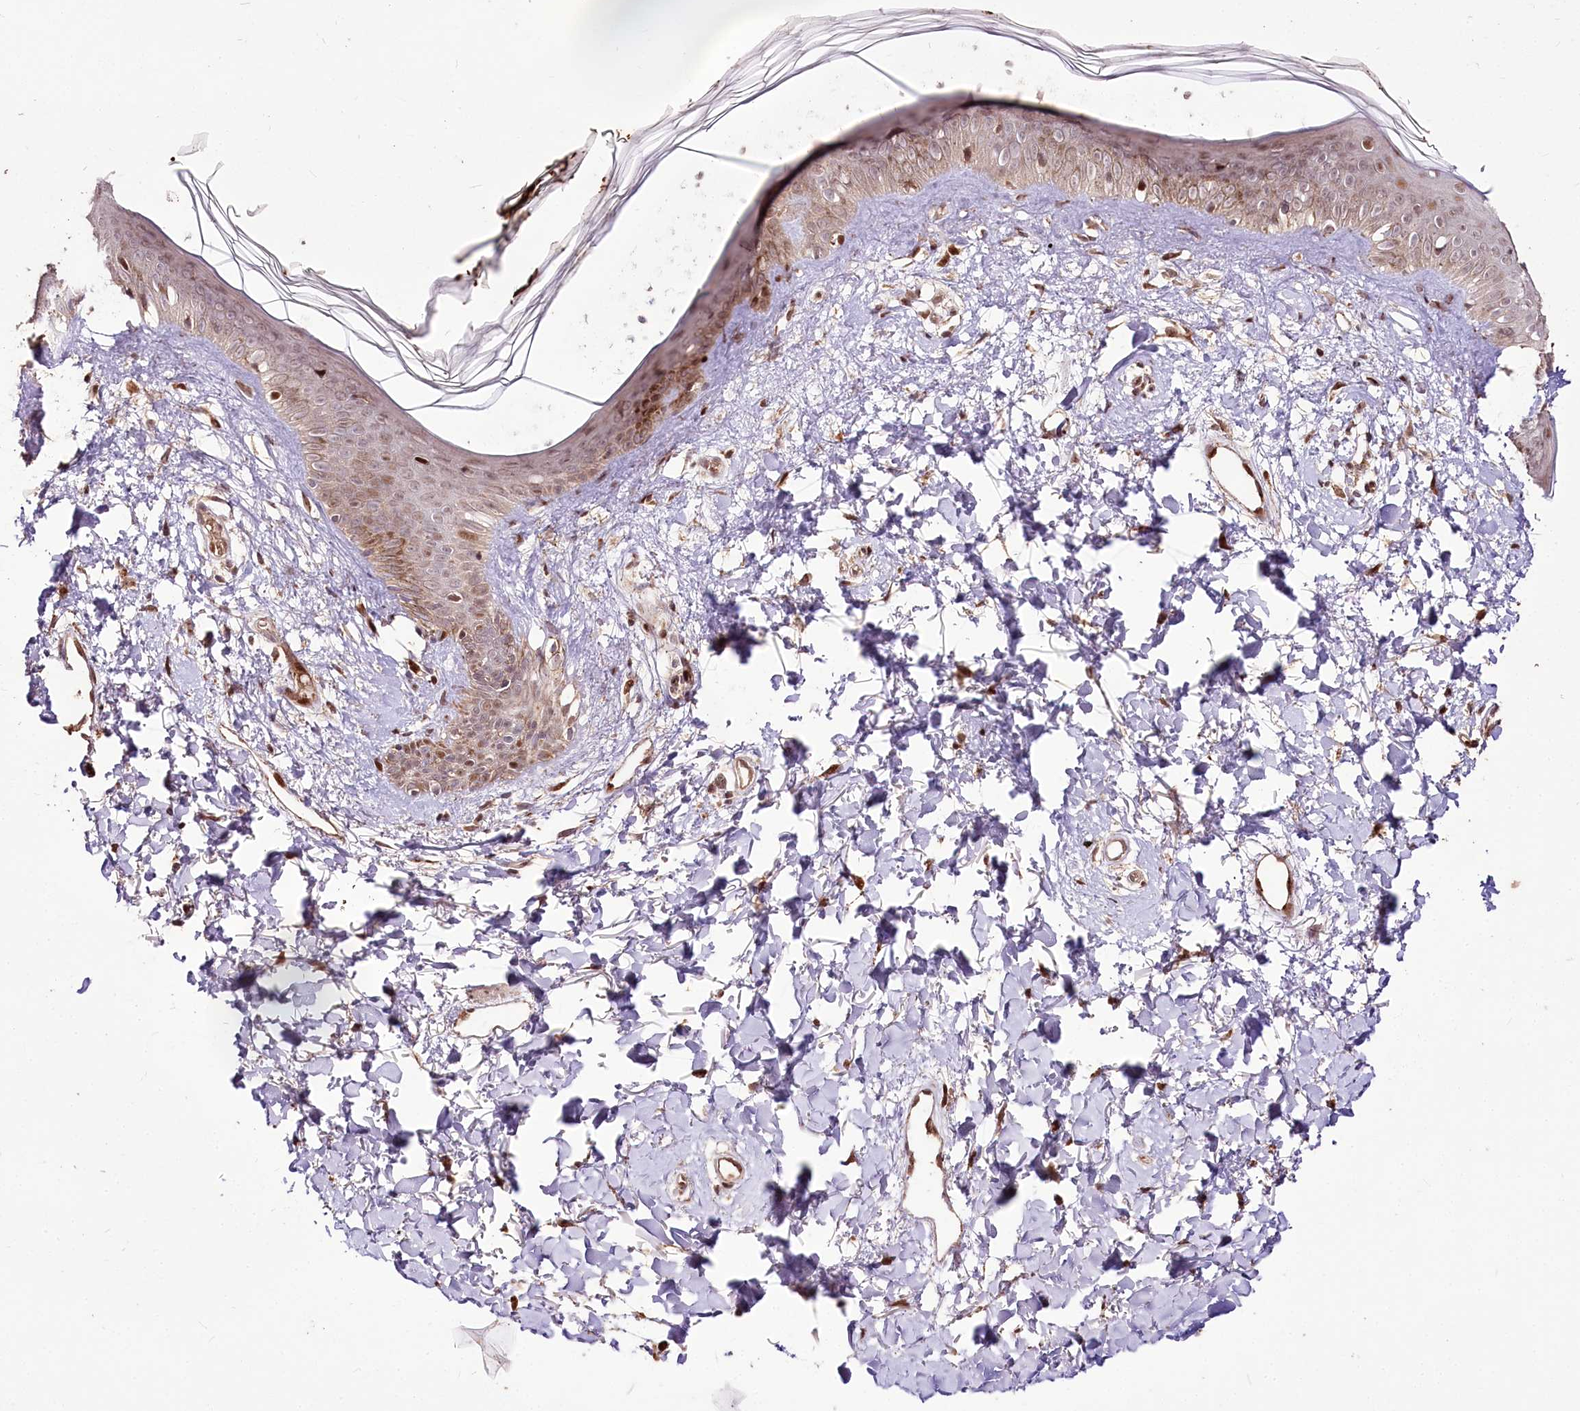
{"staining": {"intensity": "moderate", "quantity": ">75%", "location": "cytoplasmic/membranous,nuclear"}, "tissue": "skin", "cell_type": "Fibroblasts", "image_type": "normal", "snomed": [{"axis": "morphology", "description": "Normal tissue, NOS"}, {"axis": "topography", "description": "Skin"}], "caption": "A brown stain shows moderate cytoplasmic/membranous,nuclear expression of a protein in fibroblasts of unremarkable skin. (DAB IHC, brown staining for protein, blue staining for nuclei).", "gene": "CARD19", "patient": {"sex": "female", "age": 58}}